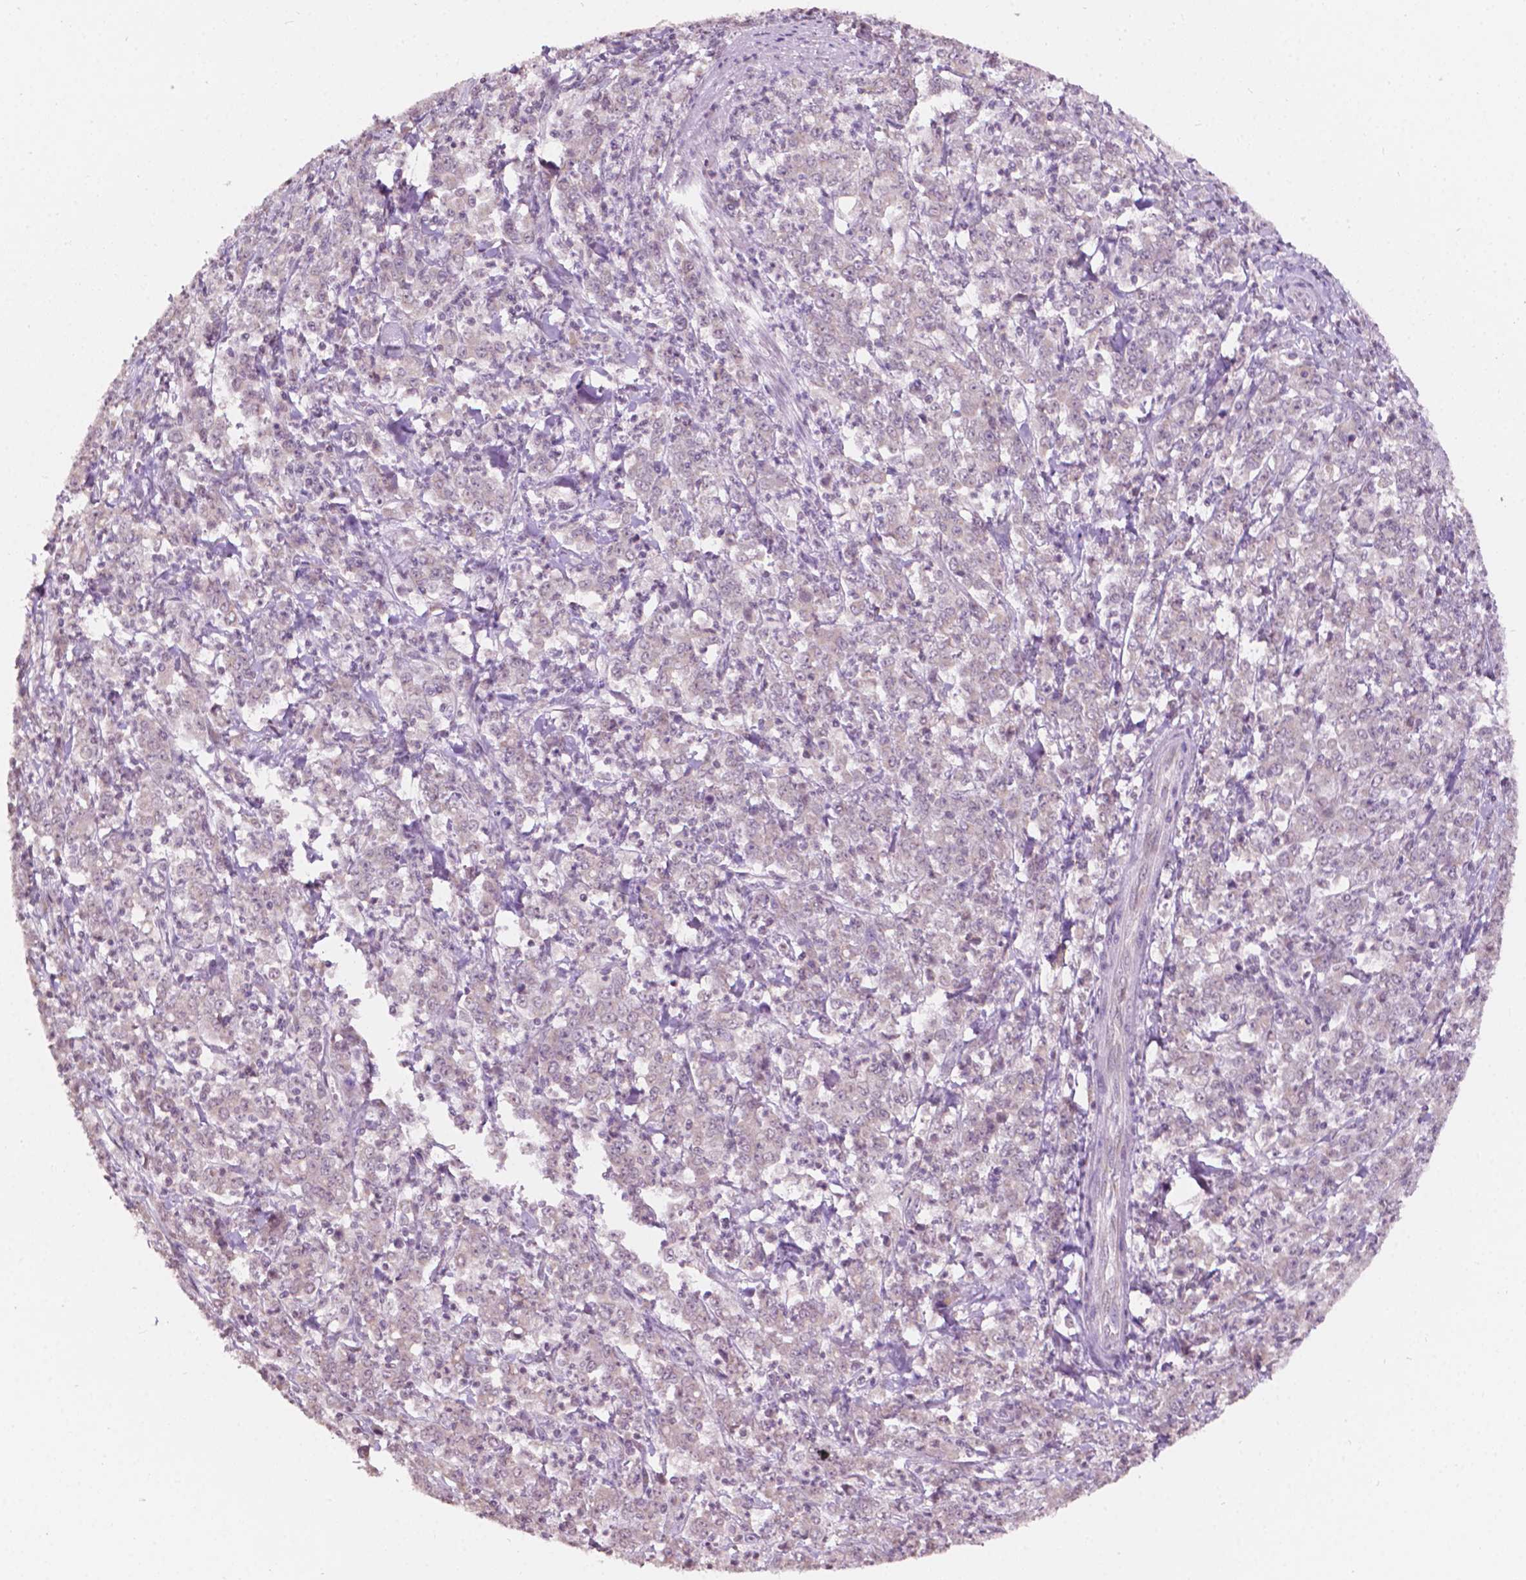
{"staining": {"intensity": "negative", "quantity": "none", "location": "none"}, "tissue": "stomach cancer", "cell_type": "Tumor cells", "image_type": "cancer", "snomed": [{"axis": "morphology", "description": "Adenocarcinoma, NOS"}, {"axis": "topography", "description": "Stomach, lower"}], "caption": "Immunohistochemical staining of adenocarcinoma (stomach) shows no significant staining in tumor cells.", "gene": "NOS1AP", "patient": {"sex": "female", "age": 71}}